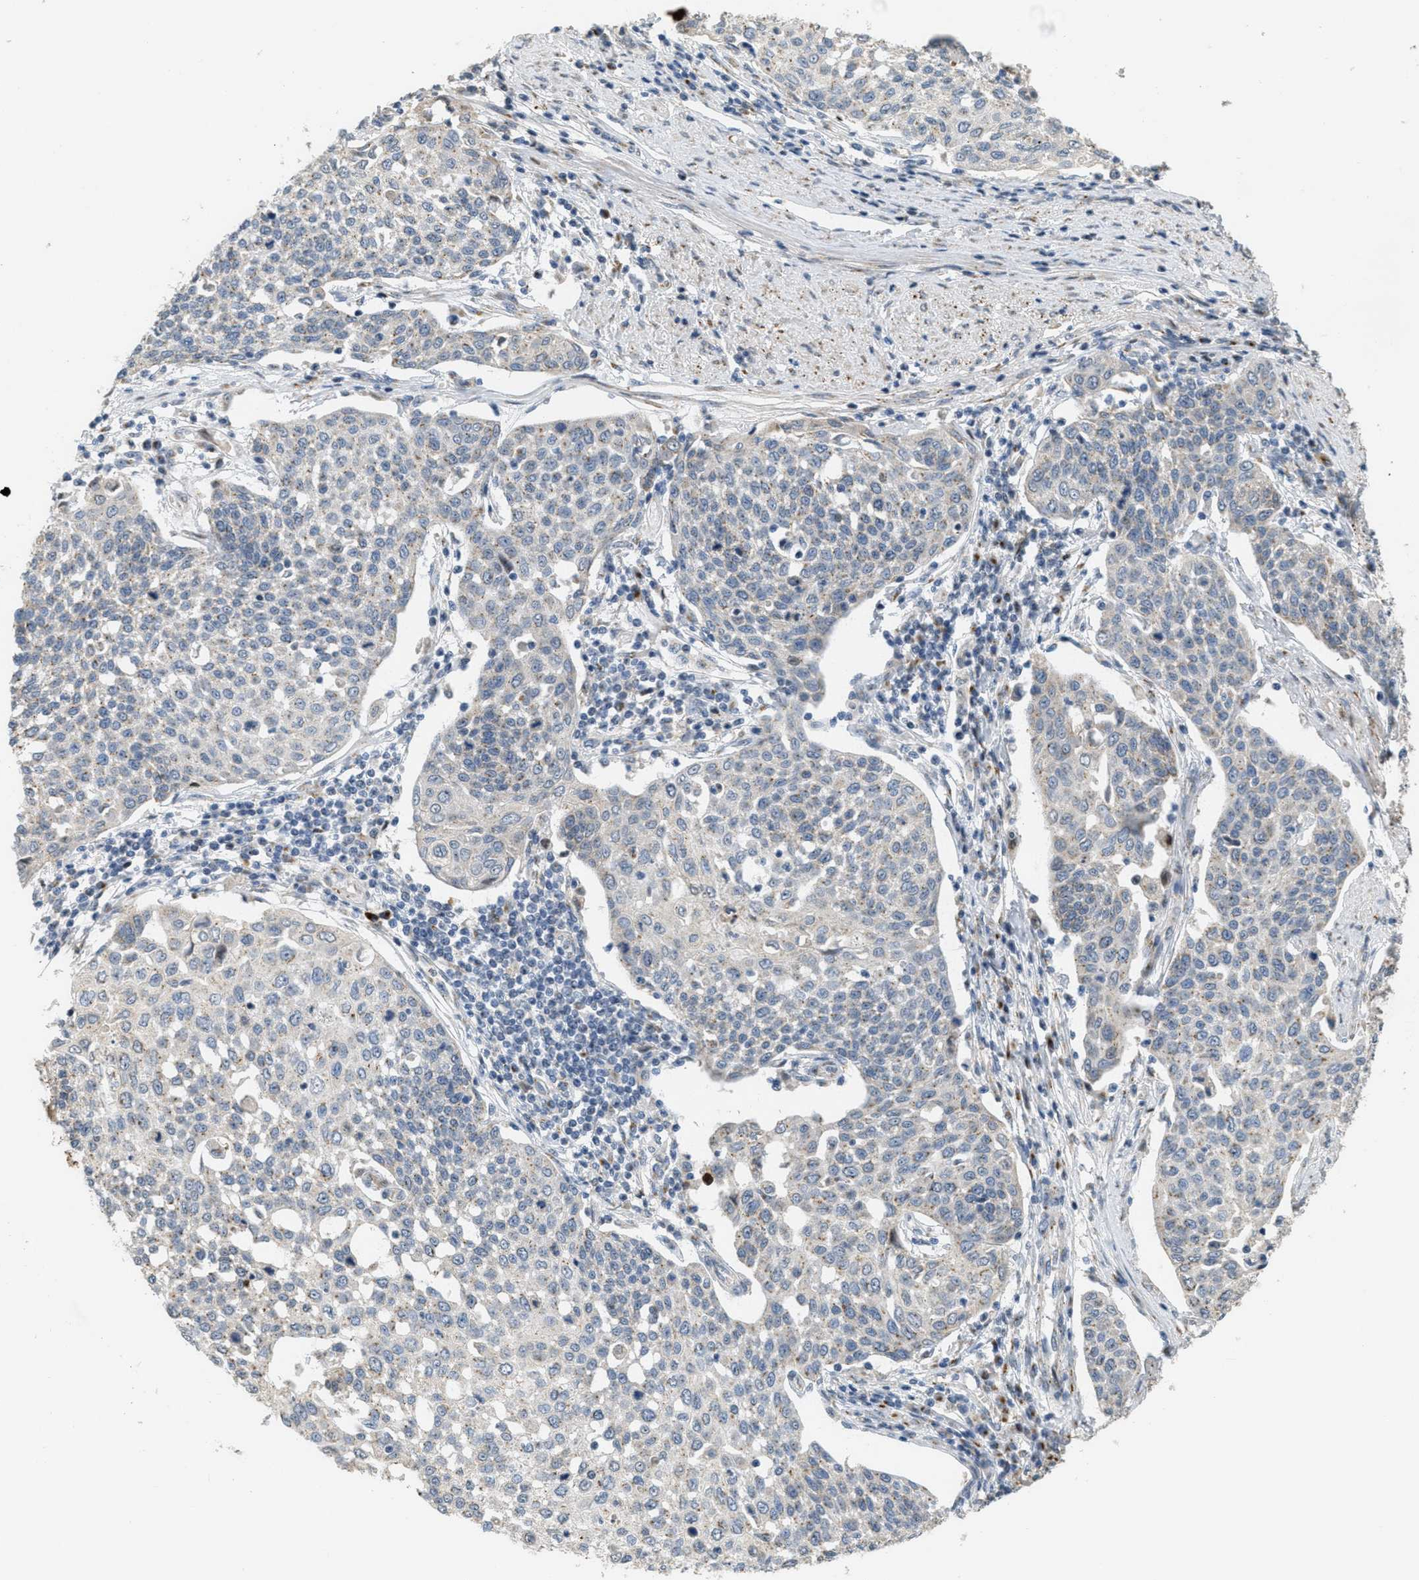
{"staining": {"intensity": "weak", "quantity": "<25%", "location": "cytoplasmic/membranous"}, "tissue": "cervical cancer", "cell_type": "Tumor cells", "image_type": "cancer", "snomed": [{"axis": "morphology", "description": "Squamous cell carcinoma, NOS"}, {"axis": "topography", "description": "Cervix"}], "caption": "A micrograph of human cervical cancer is negative for staining in tumor cells.", "gene": "ZFPL1", "patient": {"sex": "female", "age": 34}}